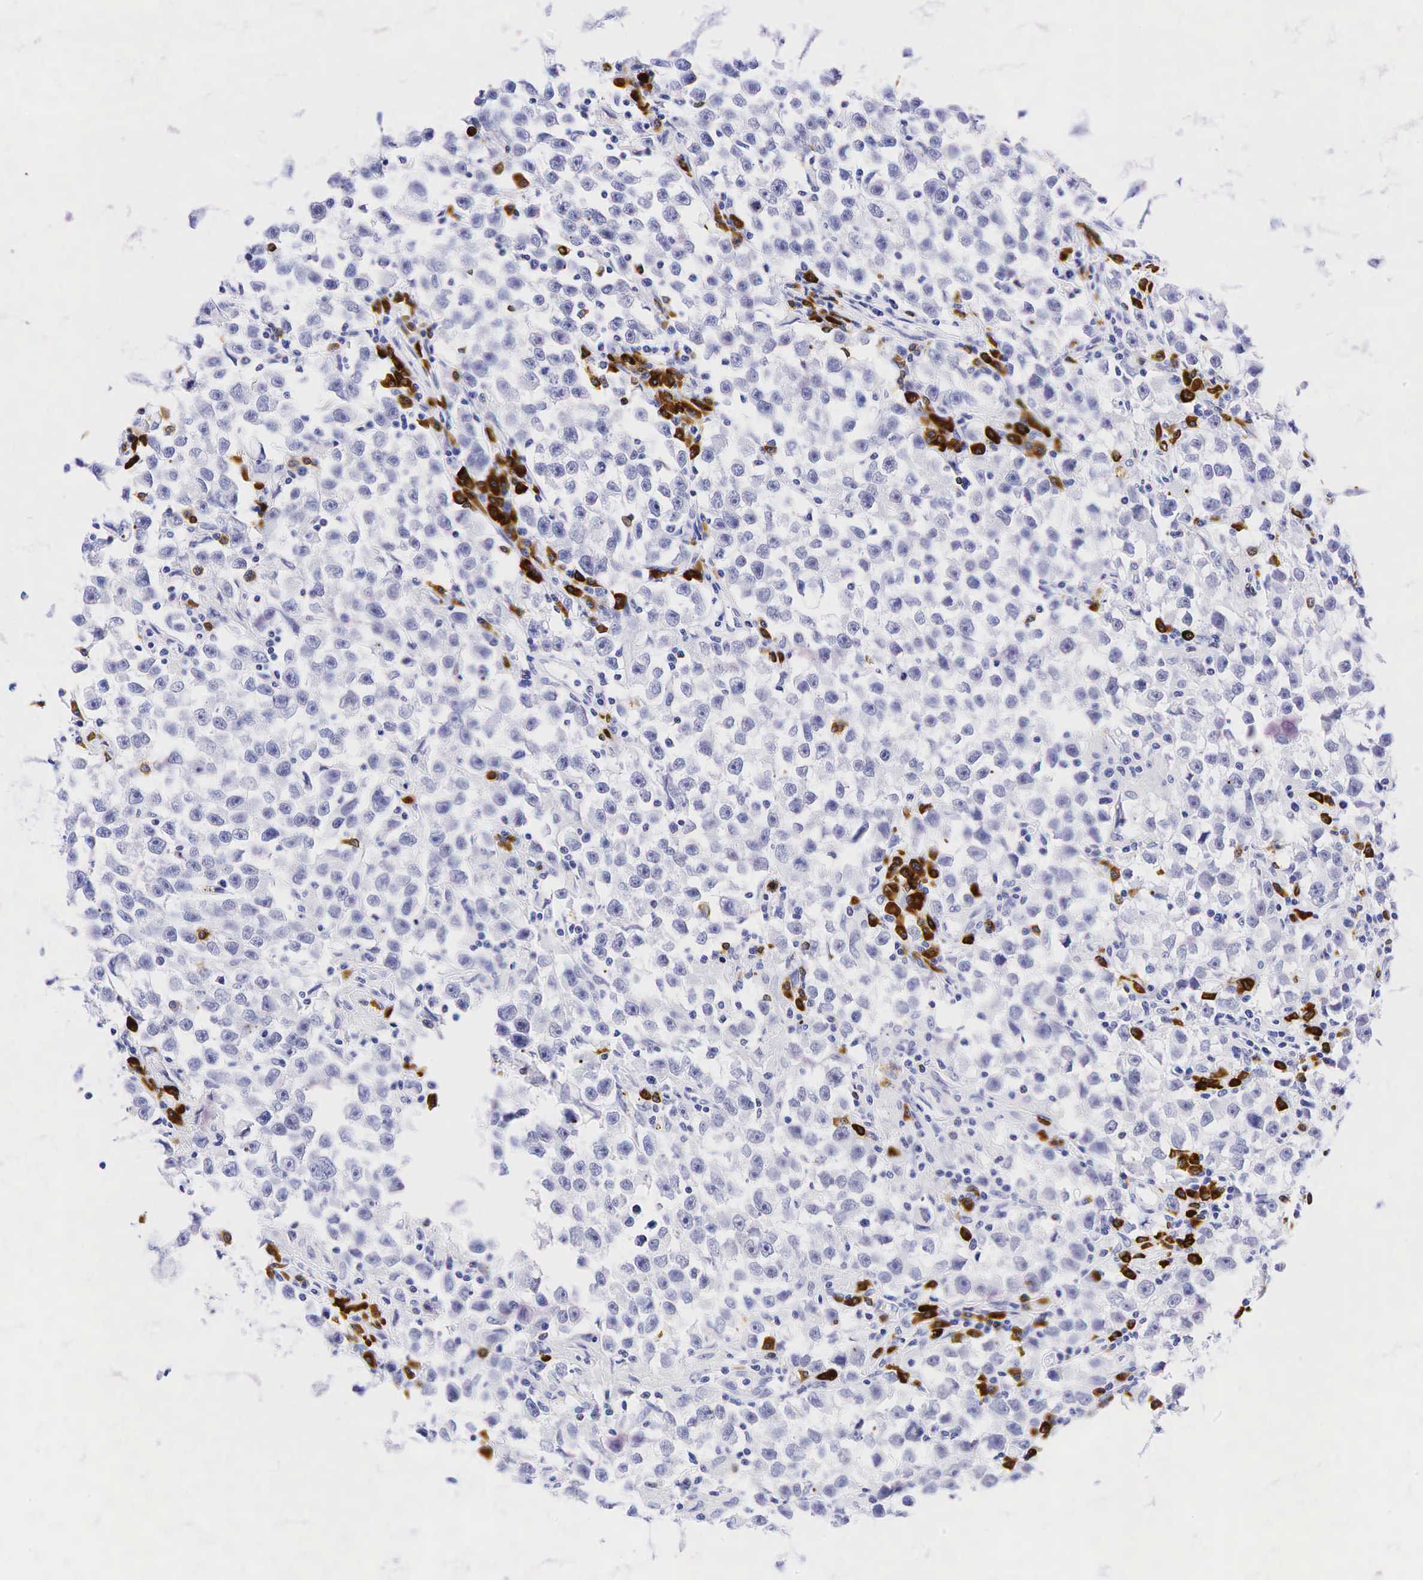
{"staining": {"intensity": "negative", "quantity": "none", "location": "none"}, "tissue": "testis cancer", "cell_type": "Tumor cells", "image_type": "cancer", "snomed": [{"axis": "morphology", "description": "Seminoma, NOS"}, {"axis": "topography", "description": "Testis"}], "caption": "High power microscopy photomicrograph of an IHC photomicrograph of testis cancer, revealing no significant positivity in tumor cells.", "gene": "CD79A", "patient": {"sex": "male", "age": 33}}